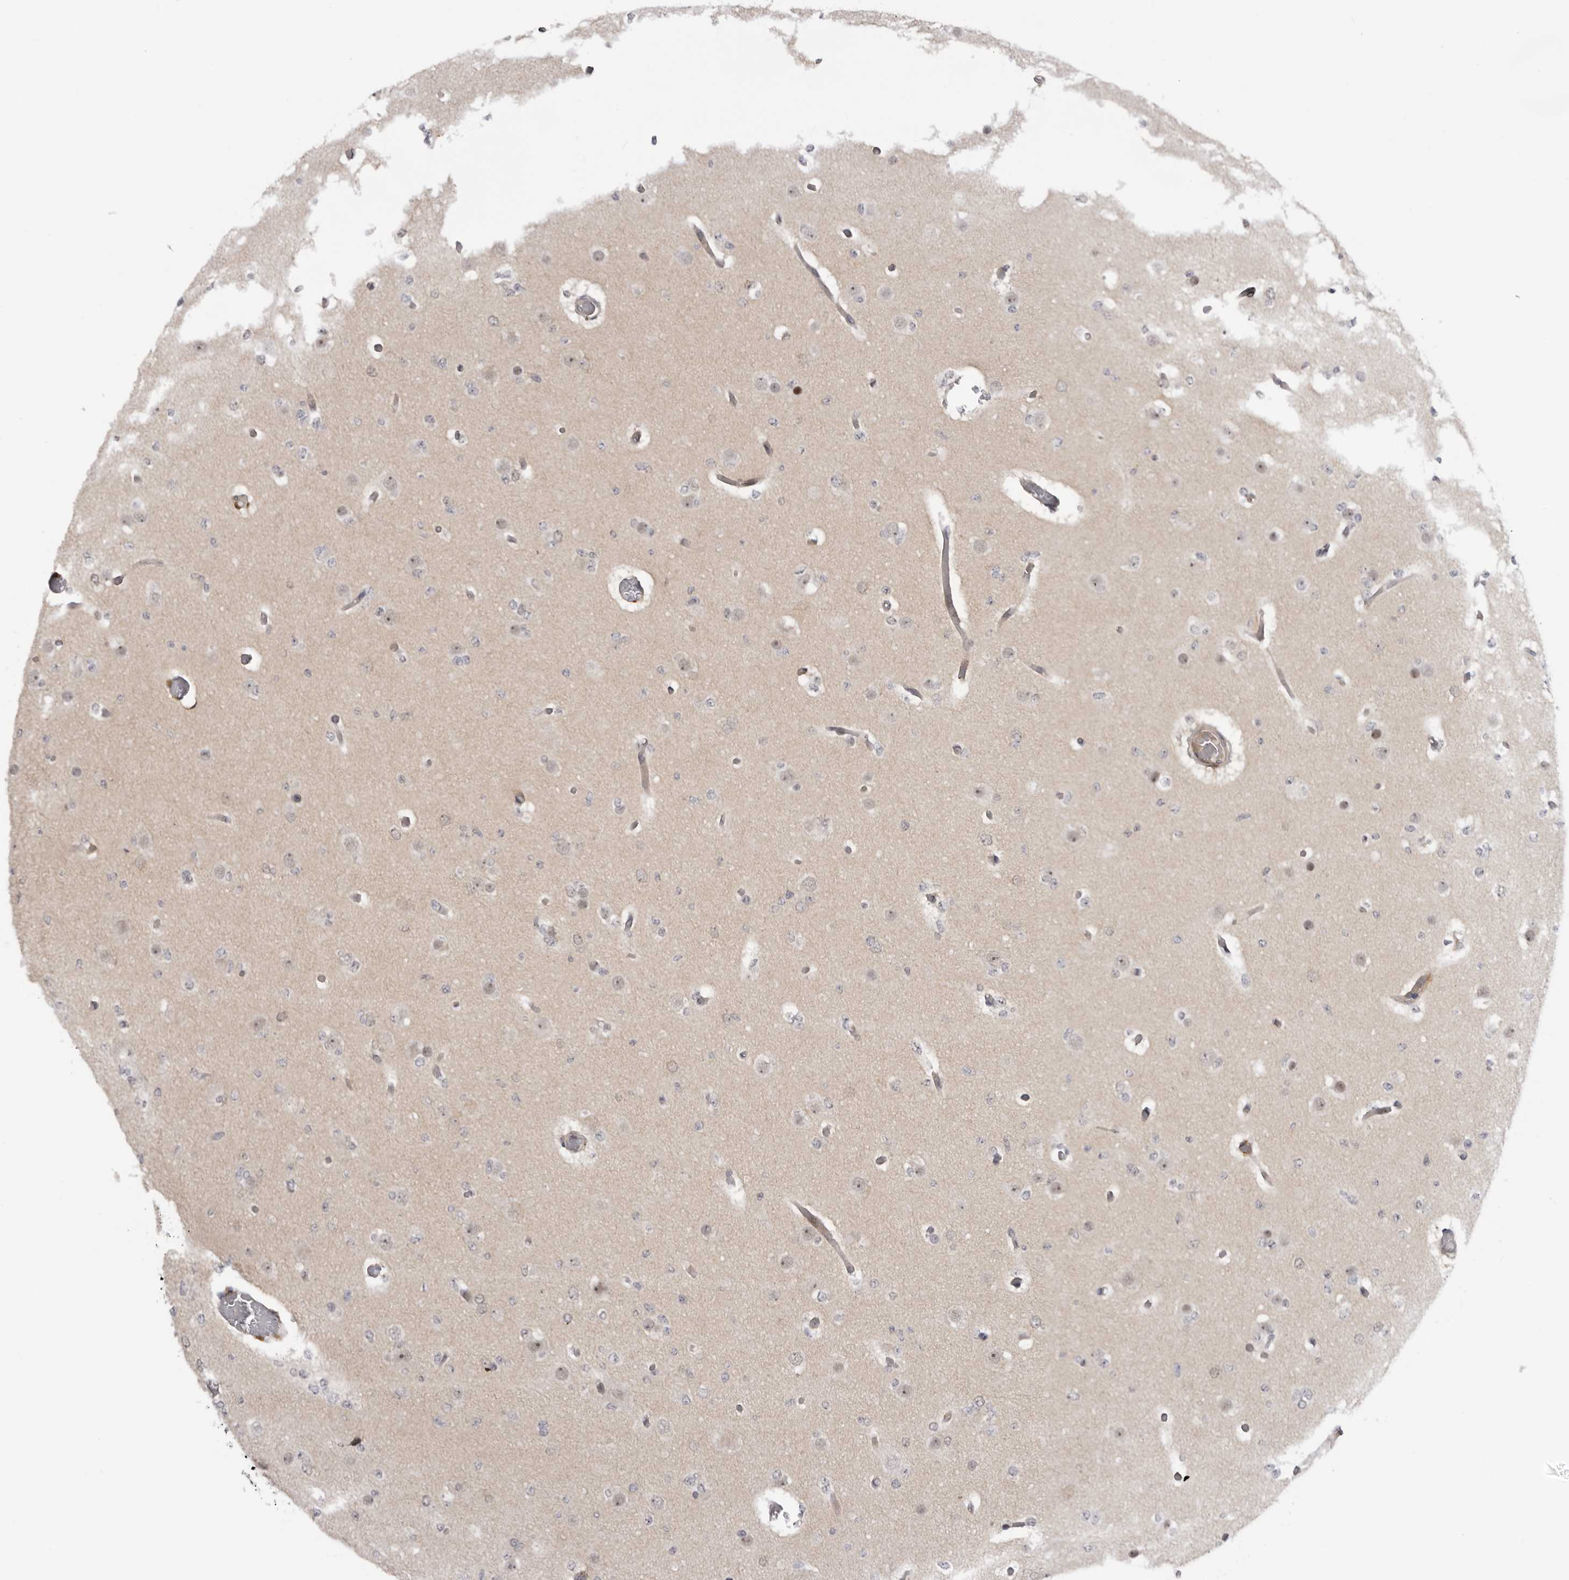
{"staining": {"intensity": "weak", "quantity": "<25%", "location": "nuclear"}, "tissue": "glioma", "cell_type": "Tumor cells", "image_type": "cancer", "snomed": [{"axis": "morphology", "description": "Glioma, malignant, Low grade"}, {"axis": "topography", "description": "Brain"}], "caption": "Immunohistochemistry (IHC) image of human glioma stained for a protein (brown), which shows no expression in tumor cells. (DAB immunohistochemistry, high magnification).", "gene": "ALPK2", "patient": {"sex": "female", "age": 22}}